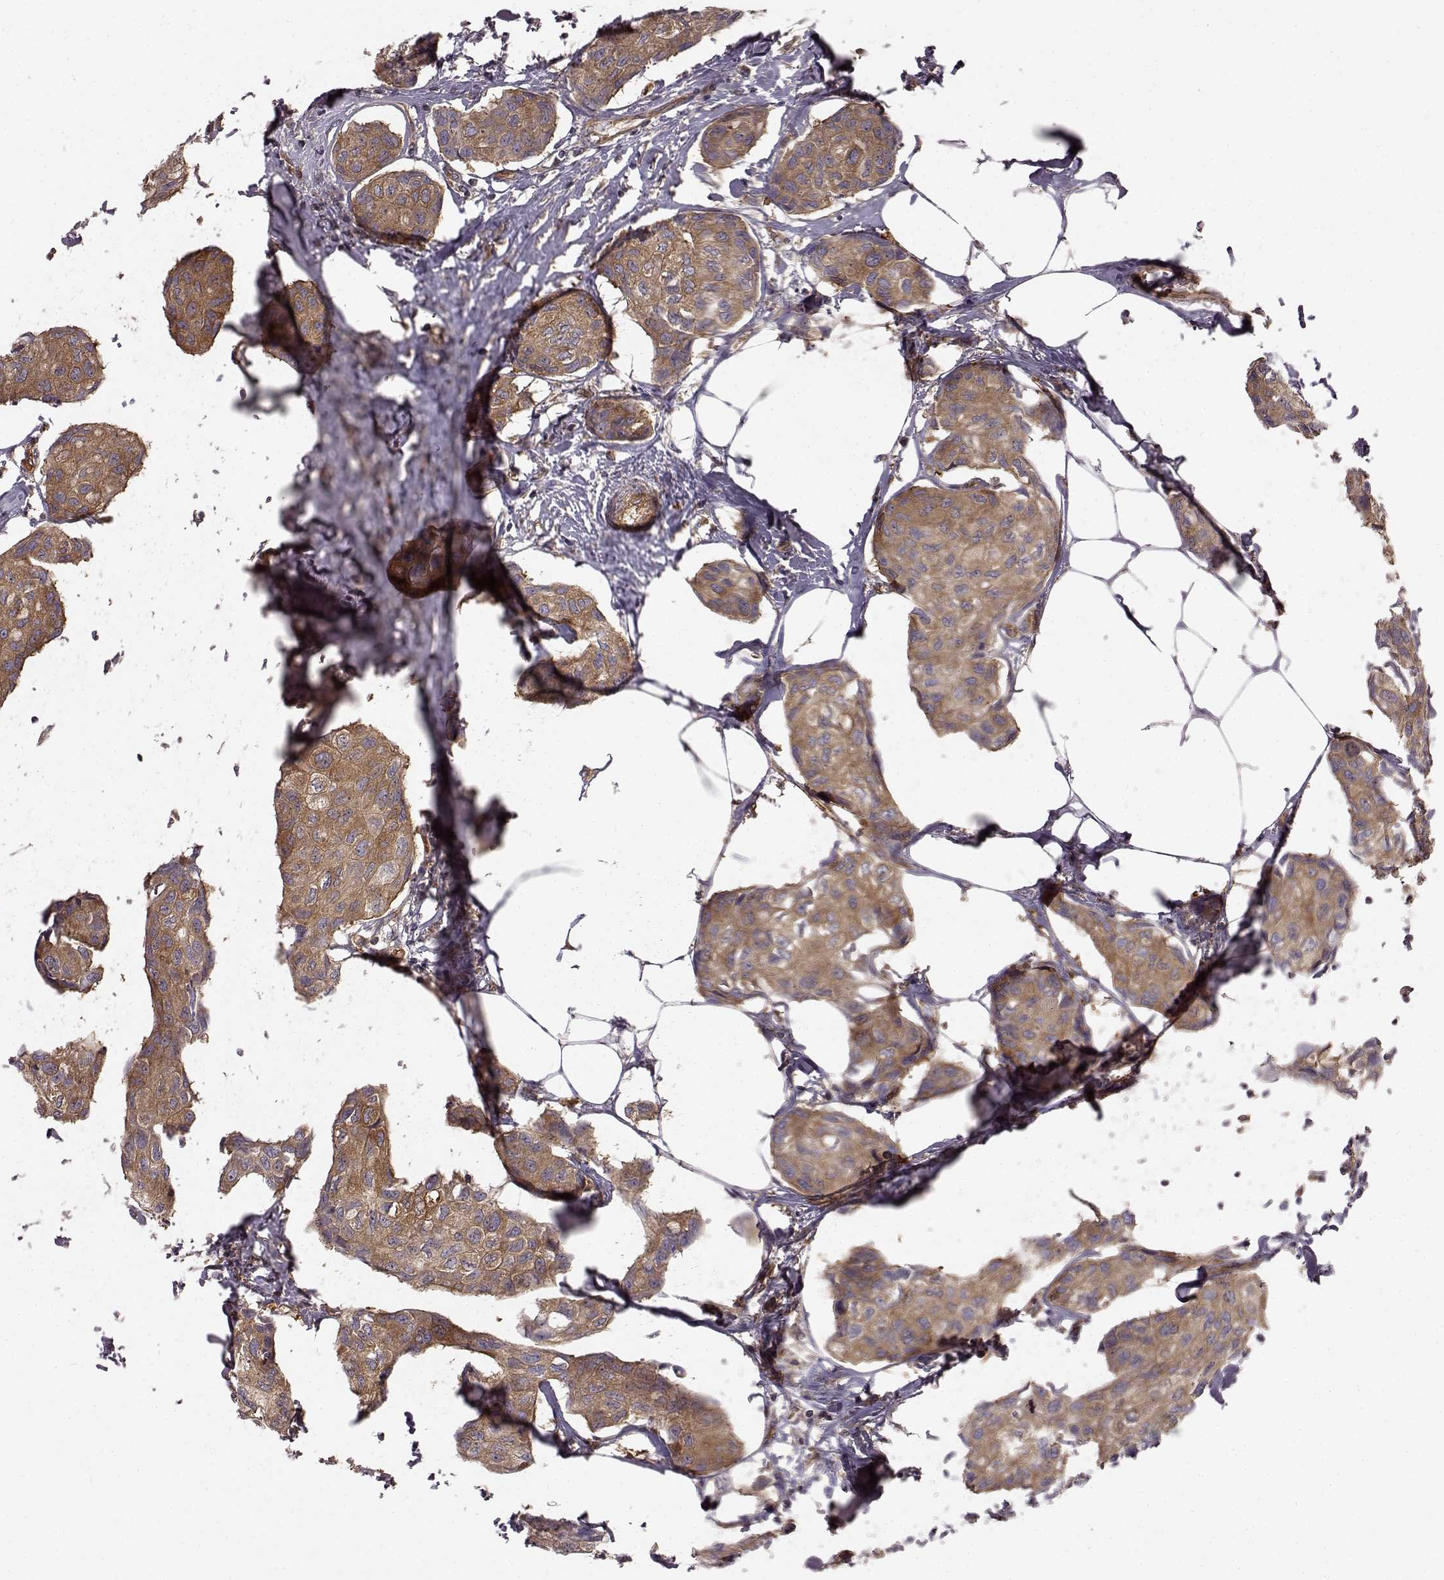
{"staining": {"intensity": "weak", "quantity": ">75%", "location": "cytoplasmic/membranous"}, "tissue": "breast cancer", "cell_type": "Tumor cells", "image_type": "cancer", "snomed": [{"axis": "morphology", "description": "Duct carcinoma"}, {"axis": "topography", "description": "Breast"}], "caption": "Approximately >75% of tumor cells in human breast intraductal carcinoma show weak cytoplasmic/membranous protein expression as visualized by brown immunohistochemical staining.", "gene": "RABGAP1", "patient": {"sex": "female", "age": 80}}